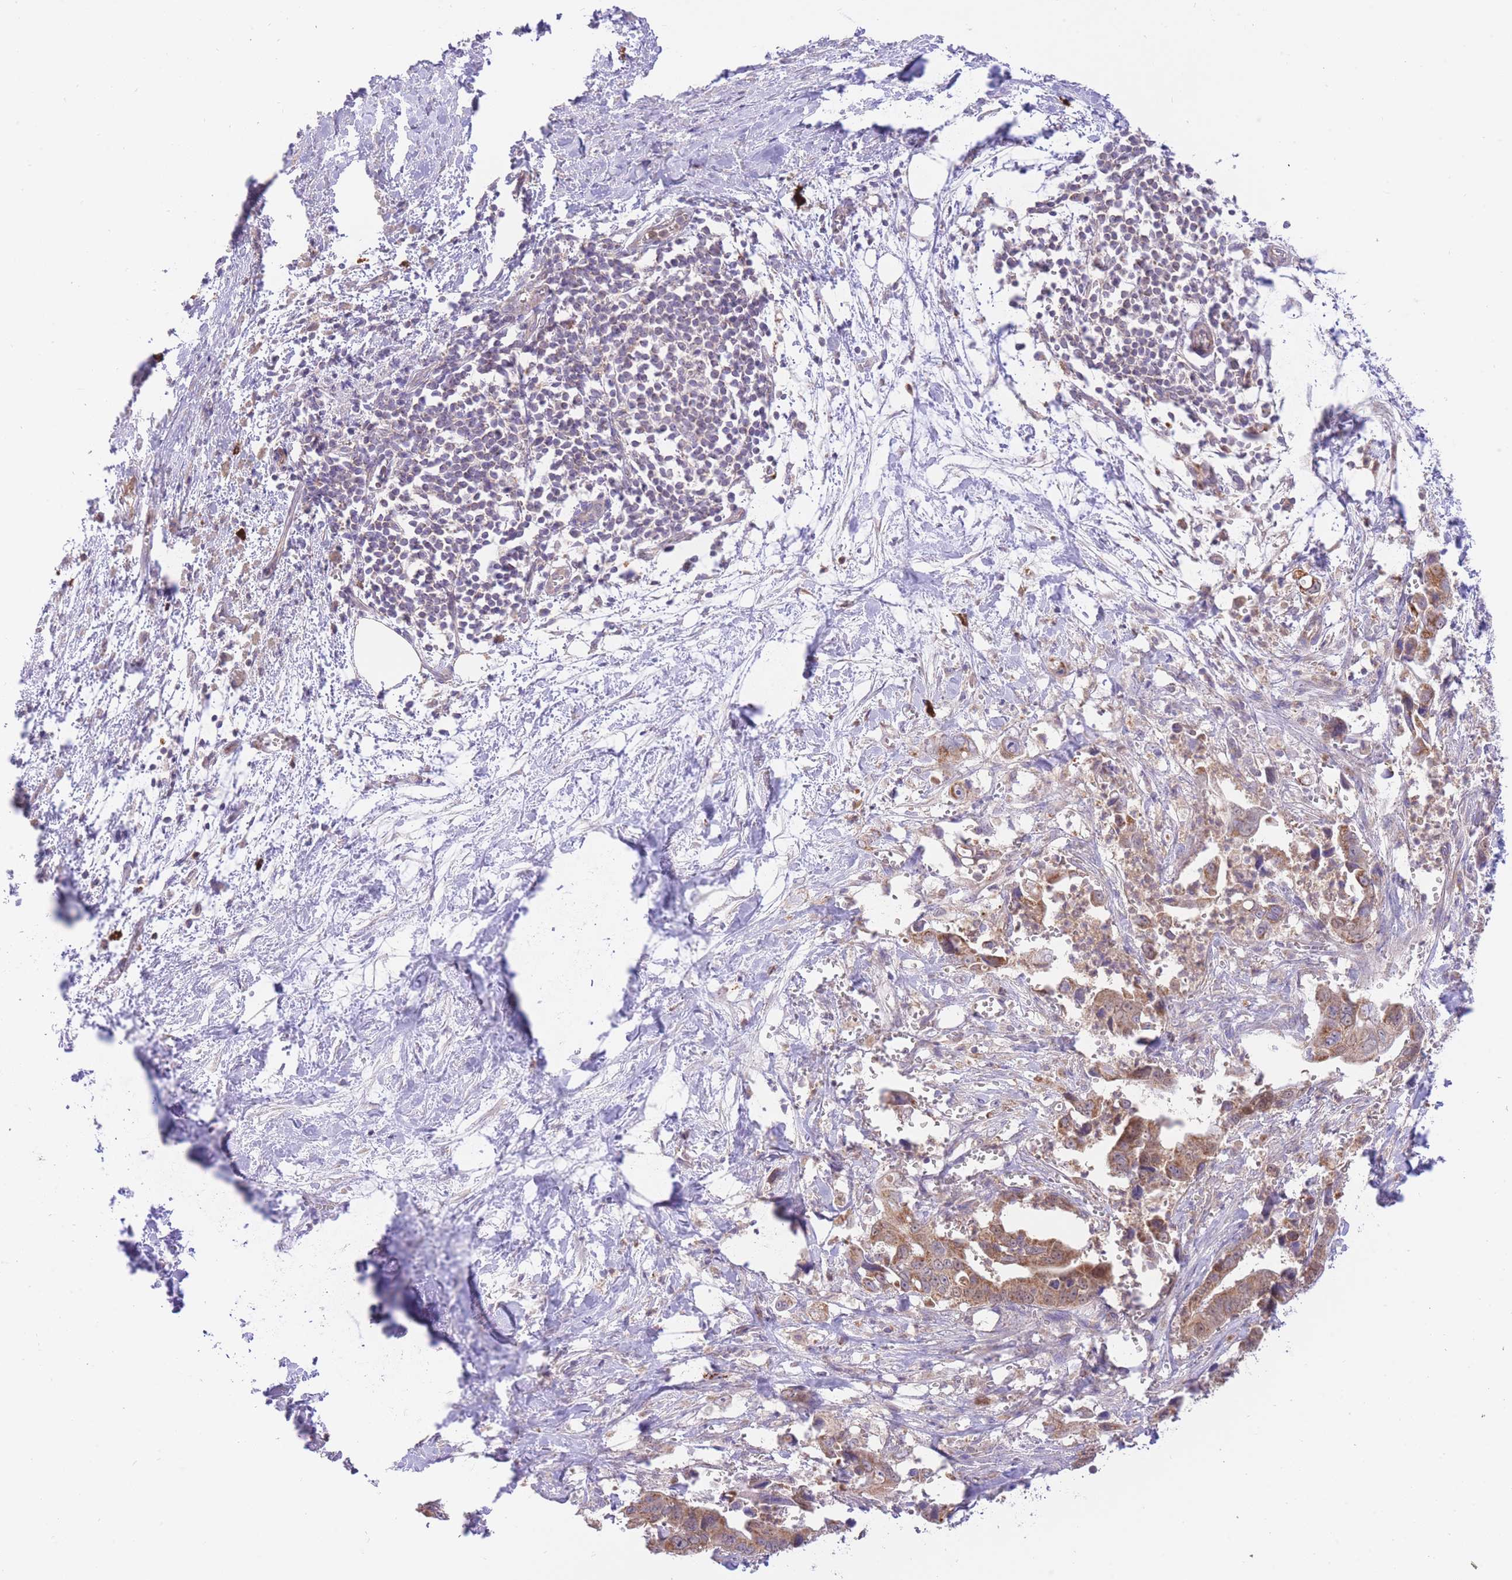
{"staining": {"intensity": "moderate", "quantity": ">75%", "location": "cytoplasmic/membranous"}, "tissue": "pancreatic cancer", "cell_type": "Tumor cells", "image_type": "cancer", "snomed": [{"axis": "morphology", "description": "Adenocarcinoma, NOS"}, {"axis": "topography", "description": "Pancreas"}], "caption": "Protein staining reveals moderate cytoplasmic/membranous expression in about >75% of tumor cells in pancreatic cancer (adenocarcinoma). Immunohistochemistry stains the protein of interest in brown and the nuclei are stained blue.", "gene": "PREP", "patient": {"sex": "male", "age": 61}}